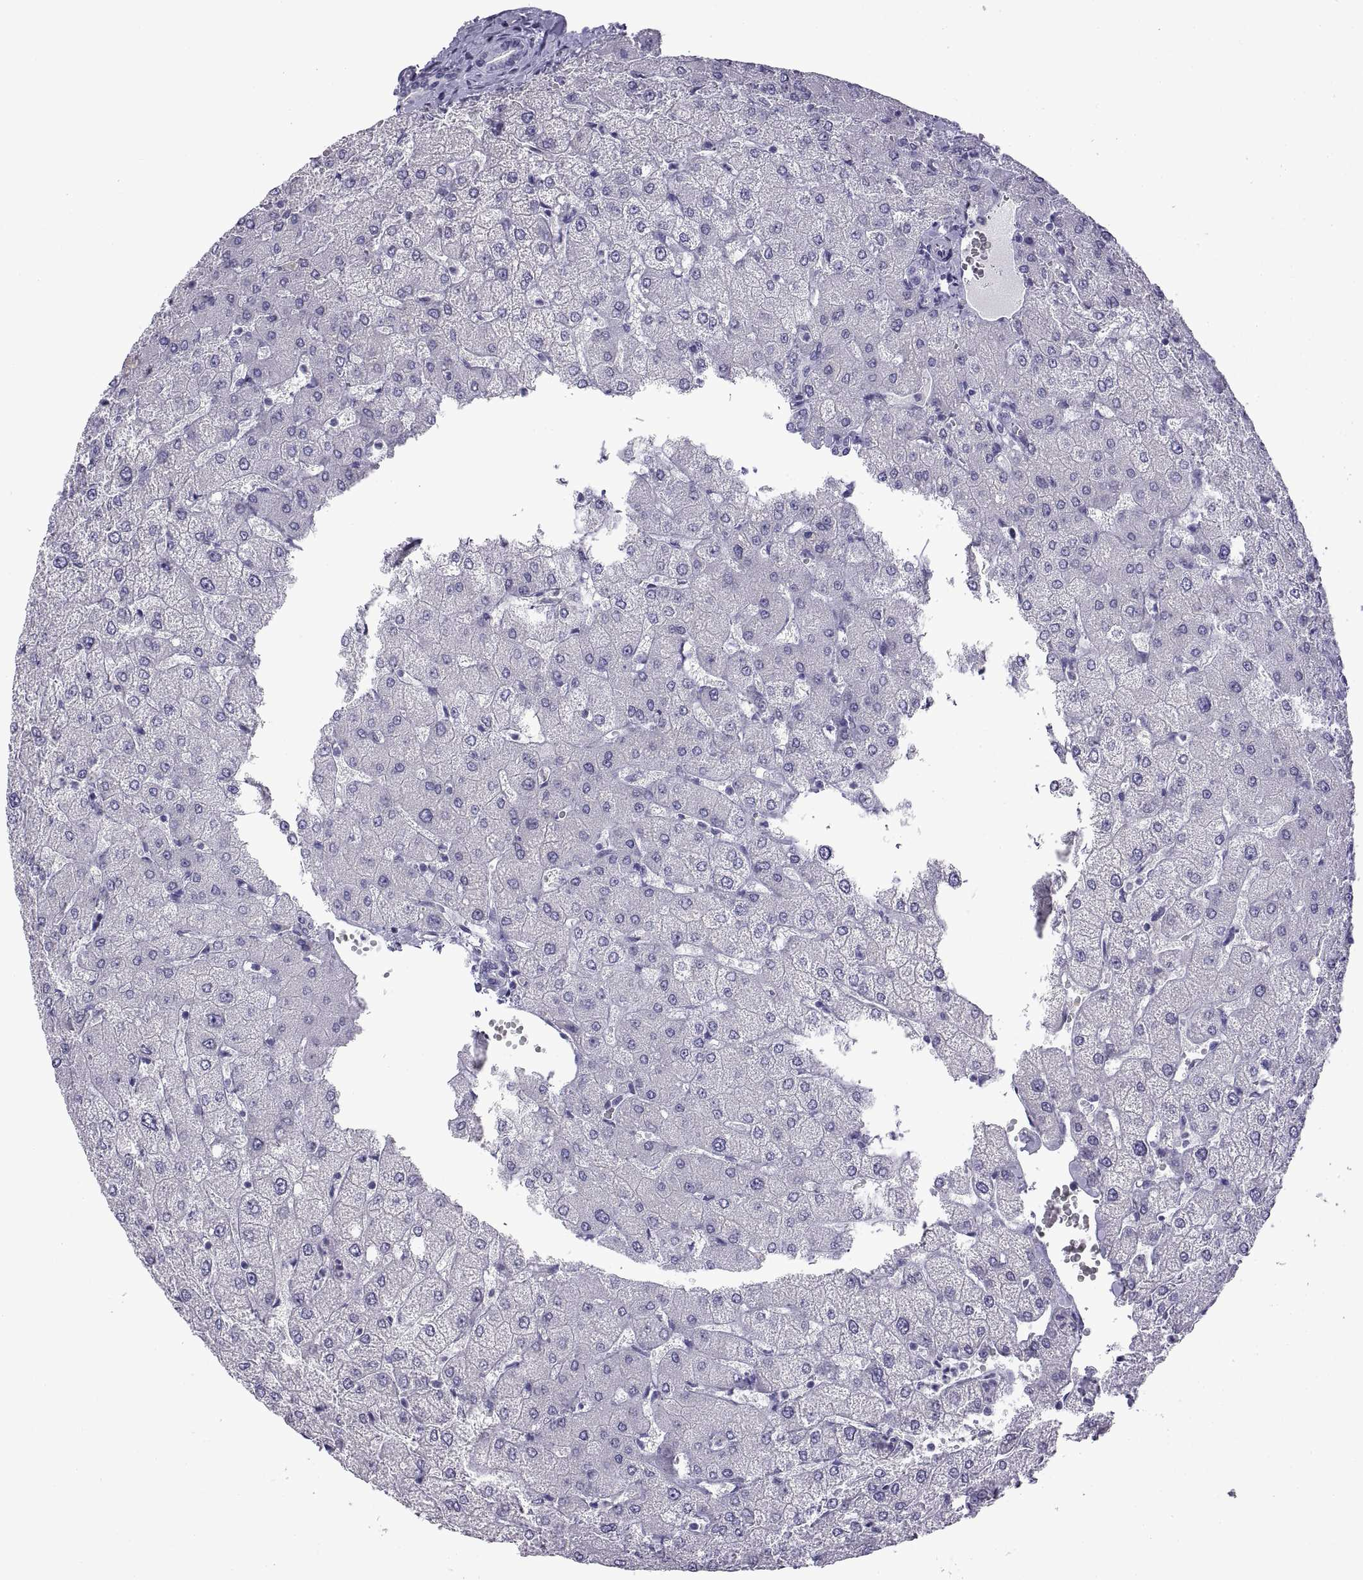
{"staining": {"intensity": "negative", "quantity": "none", "location": "none"}, "tissue": "liver", "cell_type": "Cholangiocytes", "image_type": "normal", "snomed": [{"axis": "morphology", "description": "Normal tissue, NOS"}, {"axis": "topography", "description": "Liver"}], "caption": "Immunohistochemistry (IHC) image of unremarkable liver: human liver stained with DAB (3,3'-diaminobenzidine) exhibits no significant protein expression in cholangiocytes.", "gene": "SPDYE10", "patient": {"sex": "female", "age": 54}}